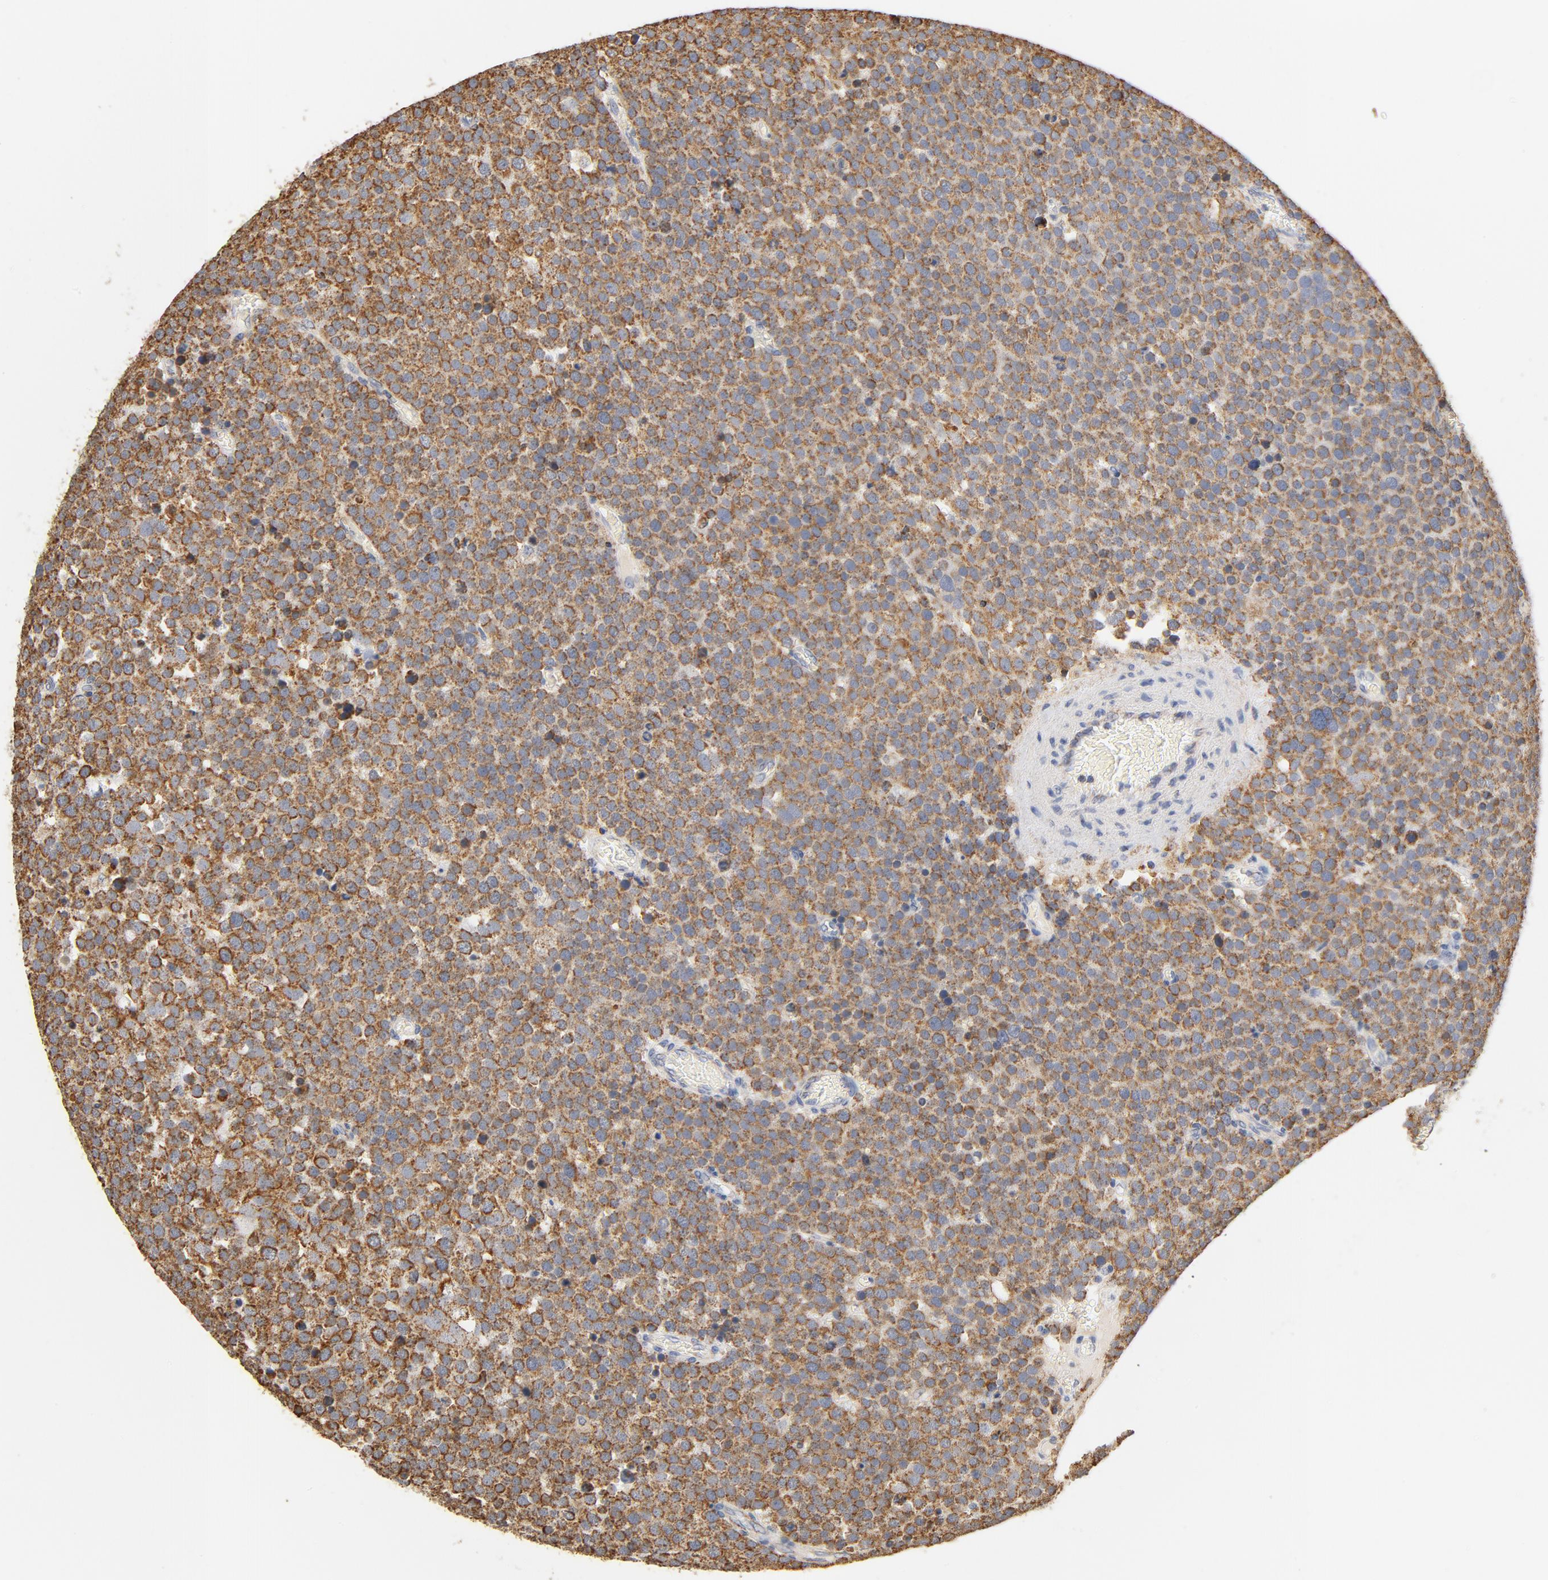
{"staining": {"intensity": "moderate", "quantity": ">75%", "location": "cytoplasmic/membranous"}, "tissue": "testis cancer", "cell_type": "Tumor cells", "image_type": "cancer", "snomed": [{"axis": "morphology", "description": "Seminoma, NOS"}, {"axis": "topography", "description": "Testis"}], "caption": "This micrograph displays immunohistochemistry (IHC) staining of testis cancer, with medium moderate cytoplasmic/membranous staining in about >75% of tumor cells.", "gene": "COX4I1", "patient": {"sex": "male", "age": 71}}